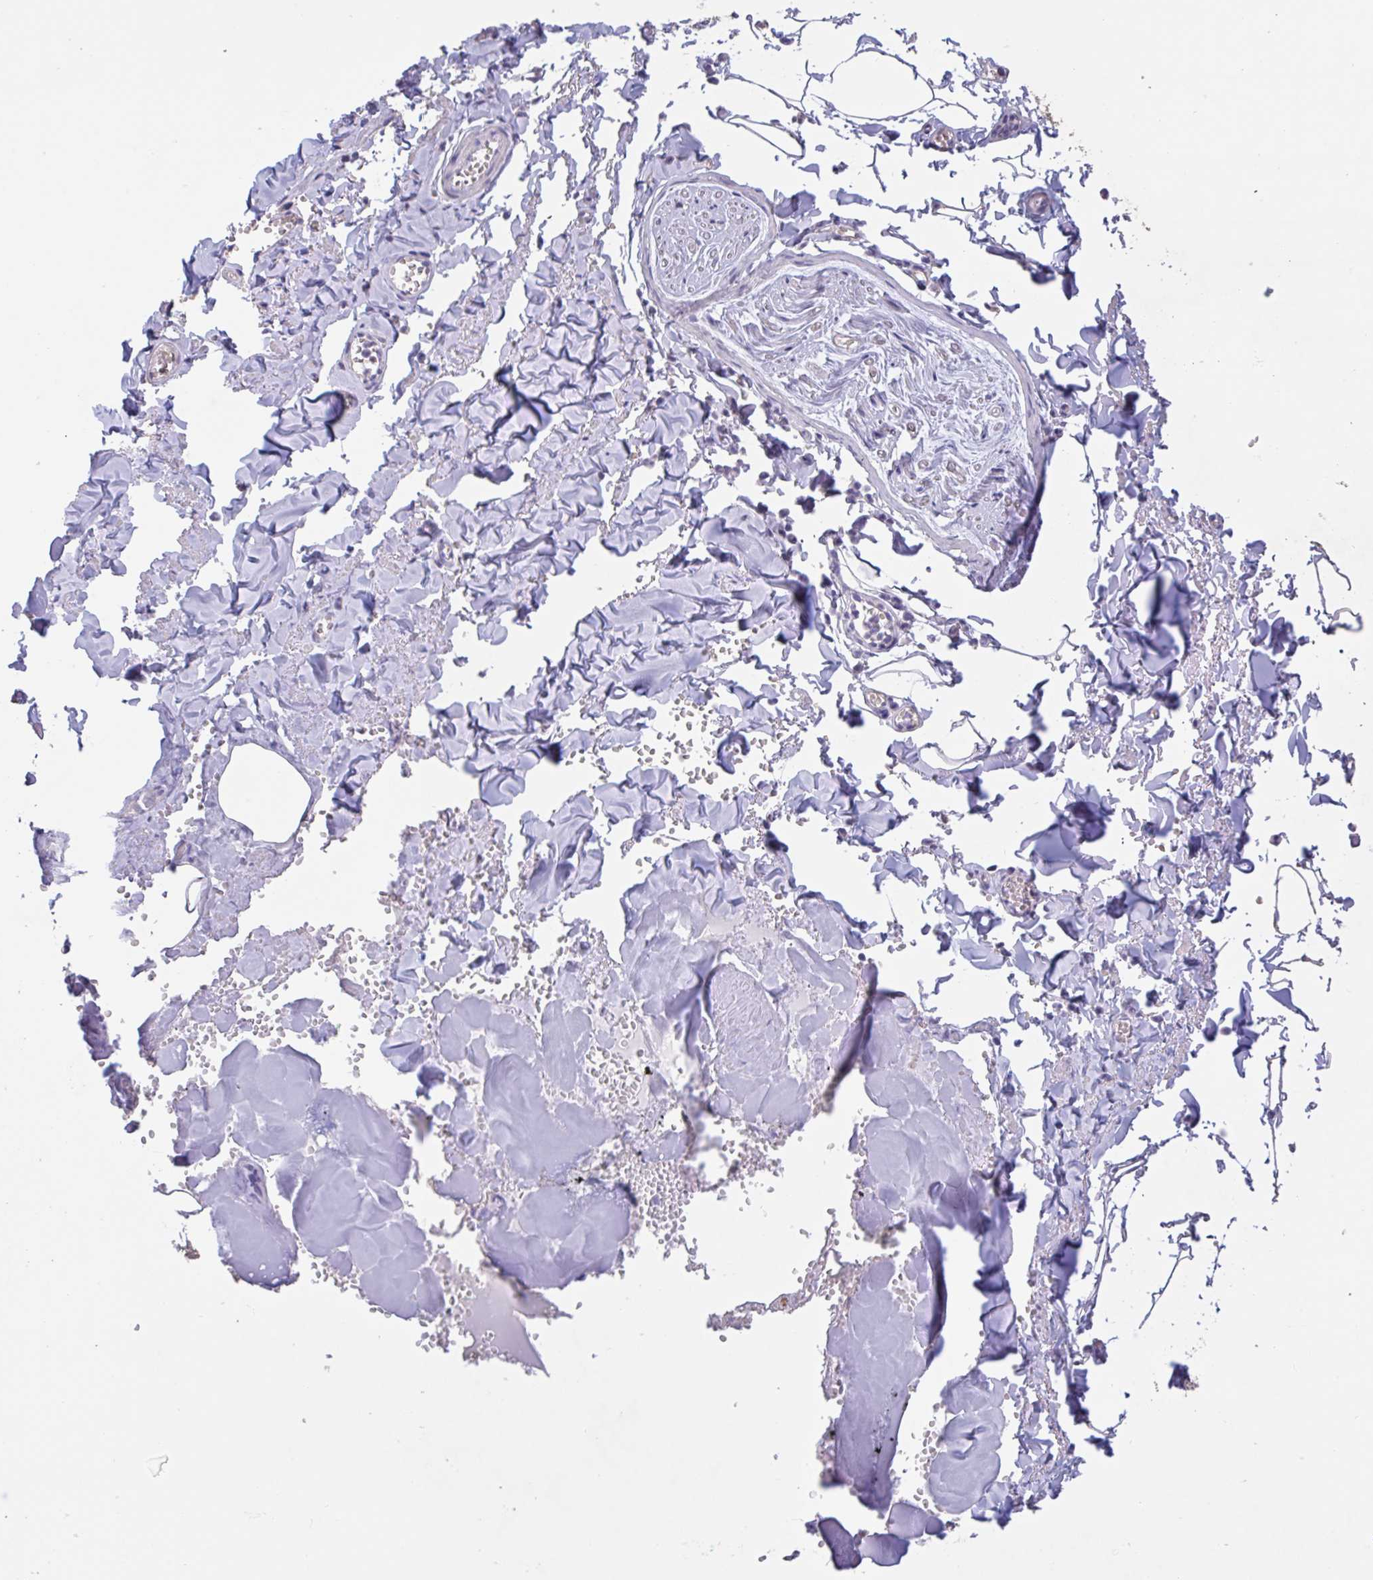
{"staining": {"intensity": "negative", "quantity": "none", "location": "none"}, "tissue": "adipose tissue", "cell_type": "Adipocytes", "image_type": "normal", "snomed": [{"axis": "morphology", "description": "Normal tissue, NOS"}, {"axis": "topography", "description": "Vulva"}, {"axis": "topography", "description": "Peripheral nerve tissue"}], "caption": "Immunohistochemical staining of normal human adipose tissue demonstrates no significant positivity in adipocytes. The staining was performed using DAB (3,3'-diaminobenzidine) to visualize the protein expression in brown, while the nuclei were stained in blue with hematoxylin (Magnification: 20x).", "gene": "CHMP5", "patient": {"sex": "female", "age": 66}}